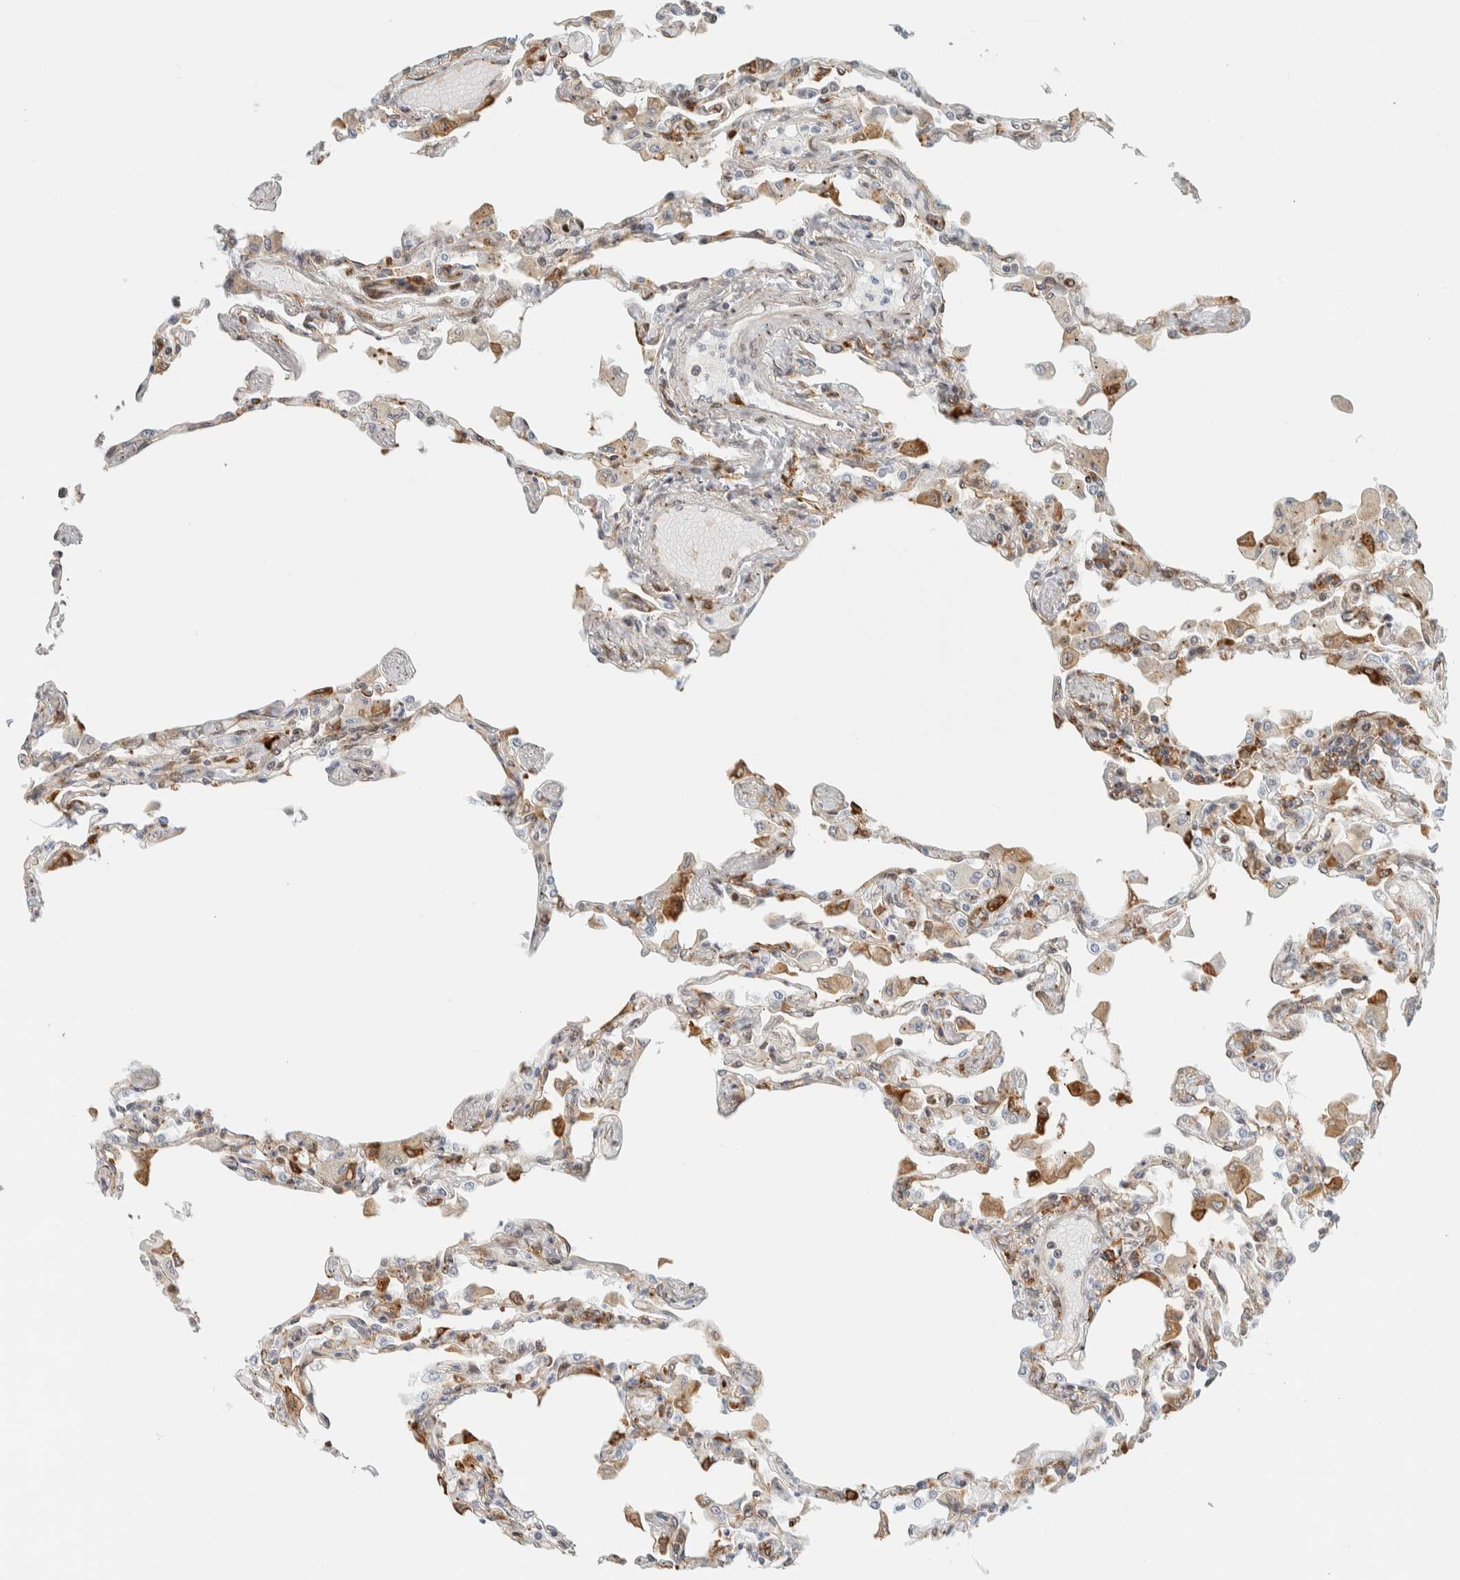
{"staining": {"intensity": "moderate", "quantity": "<25%", "location": "cytoplasmic/membranous"}, "tissue": "lung", "cell_type": "Alveolar cells", "image_type": "normal", "snomed": [{"axis": "morphology", "description": "Normal tissue, NOS"}, {"axis": "topography", "description": "Bronchus"}, {"axis": "topography", "description": "Lung"}], "caption": "DAB immunohistochemical staining of normal human lung demonstrates moderate cytoplasmic/membranous protein positivity in about <25% of alveolar cells. The protein is stained brown, and the nuclei are stained in blue (DAB IHC with brightfield microscopy, high magnification).", "gene": "LLGL2", "patient": {"sex": "female", "age": 49}}